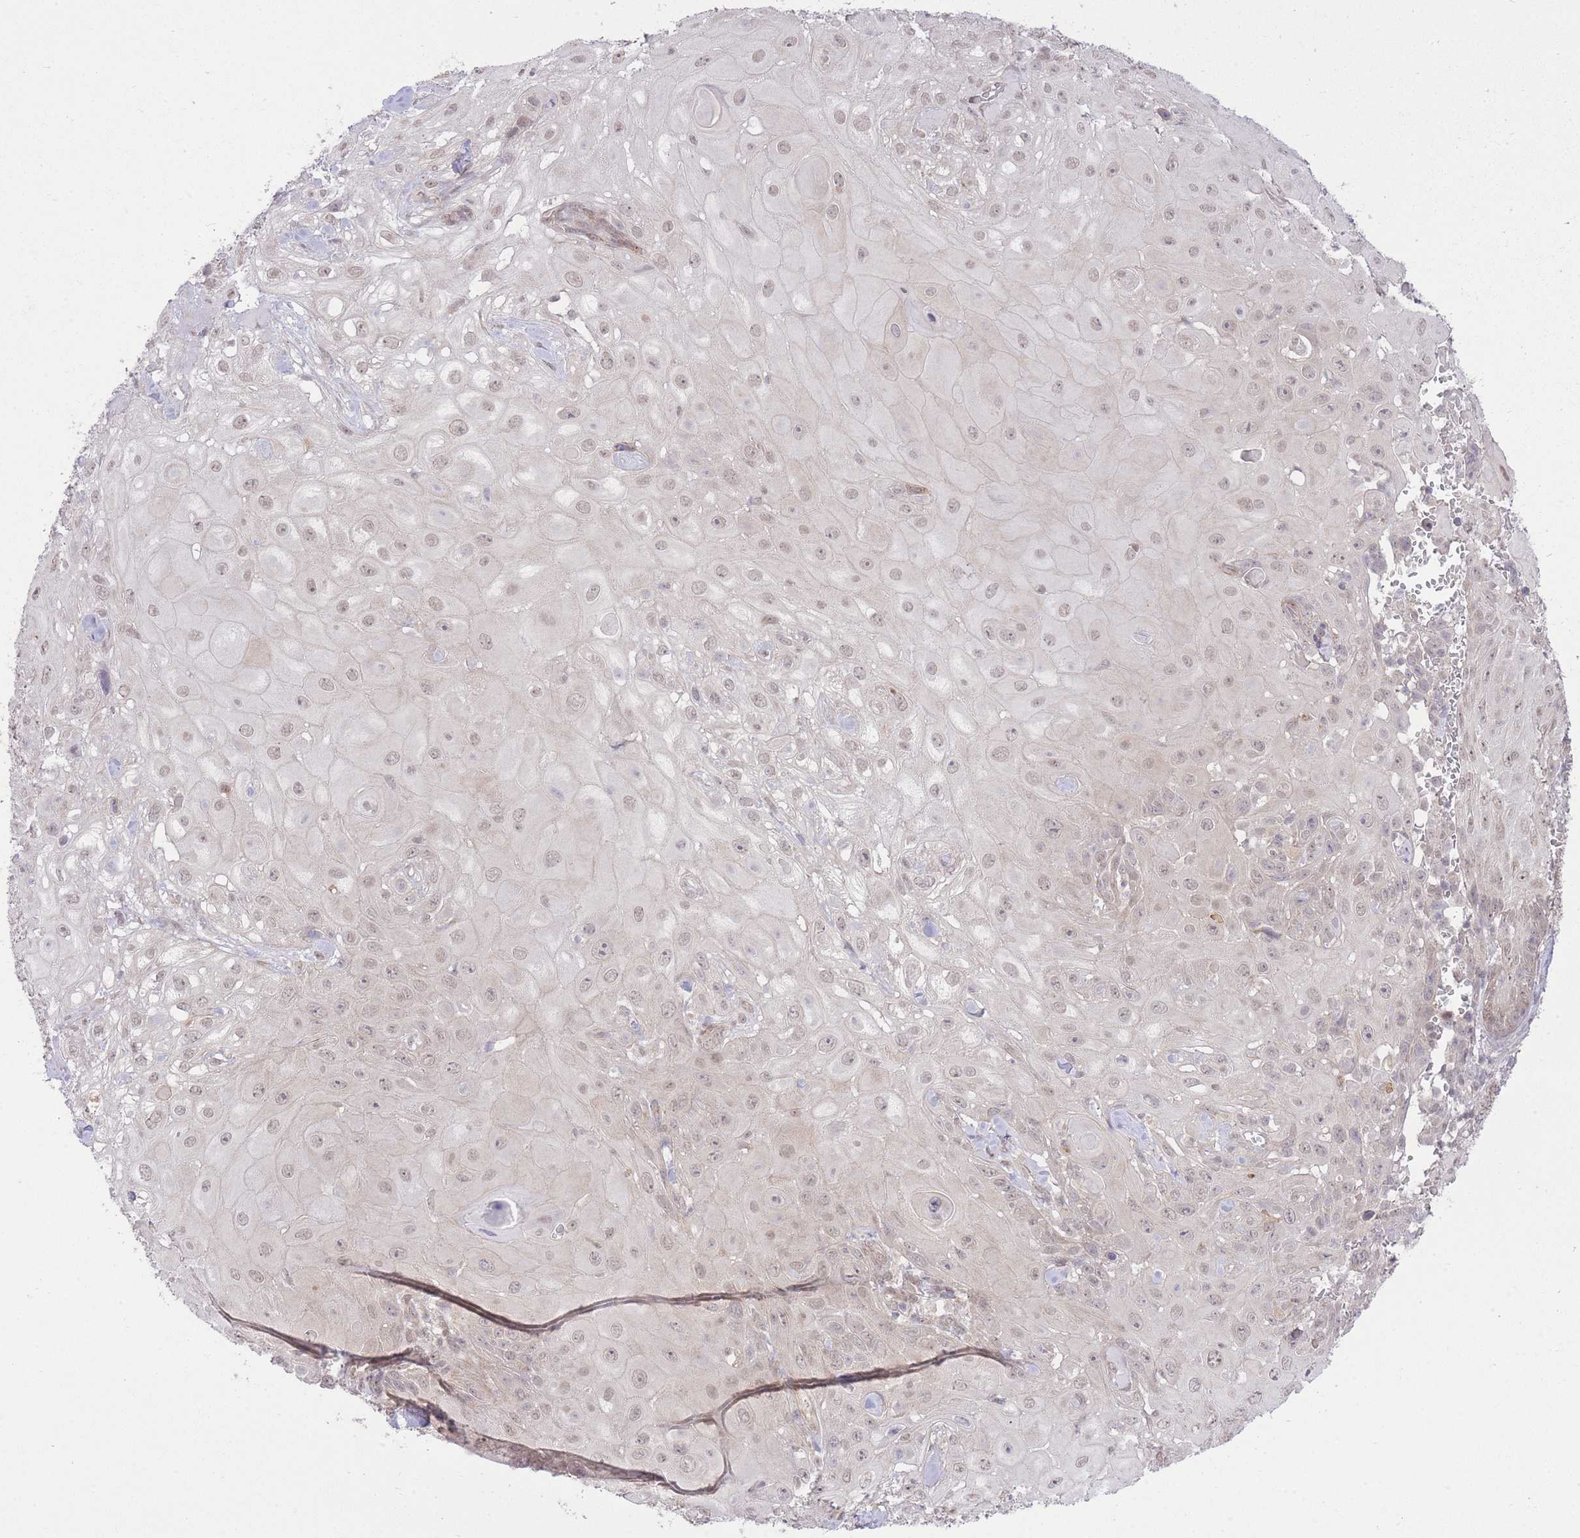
{"staining": {"intensity": "weak", "quantity": "25%-75%", "location": "nuclear"}, "tissue": "skin cancer", "cell_type": "Tumor cells", "image_type": "cancer", "snomed": [{"axis": "morphology", "description": "Normal tissue, NOS"}, {"axis": "morphology", "description": "Squamous cell carcinoma, NOS"}, {"axis": "topography", "description": "Skin"}, {"axis": "topography", "description": "Cartilage tissue"}], "caption": "Human skin squamous cell carcinoma stained with a protein marker exhibits weak staining in tumor cells.", "gene": "ELOA2", "patient": {"sex": "female", "age": 79}}